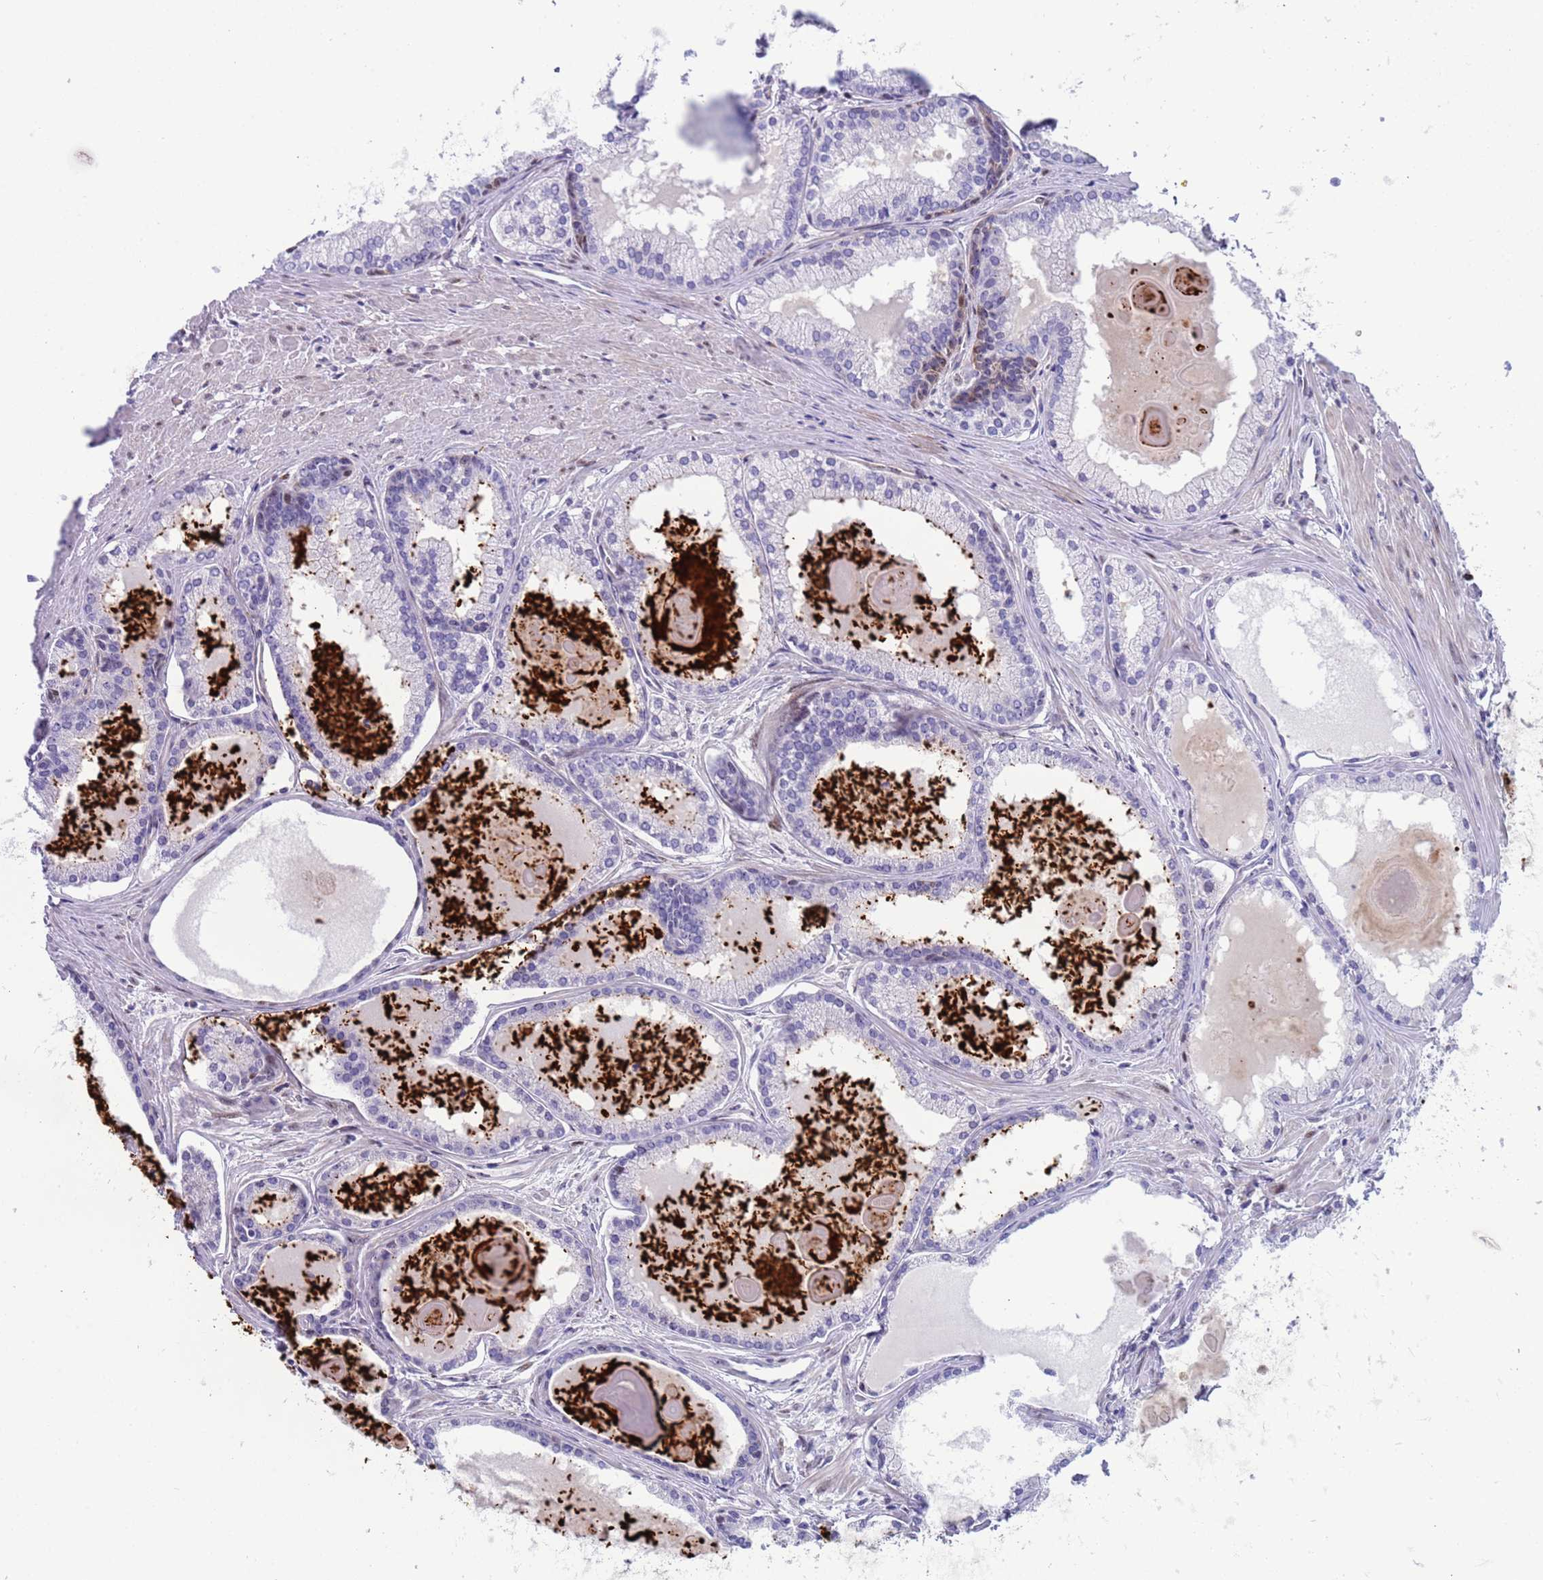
{"staining": {"intensity": "negative", "quantity": "none", "location": "none"}, "tissue": "prostate cancer", "cell_type": "Tumor cells", "image_type": "cancer", "snomed": [{"axis": "morphology", "description": "Adenocarcinoma, High grade"}, {"axis": "topography", "description": "Prostate"}], "caption": "High magnification brightfield microscopy of adenocarcinoma (high-grade) (prostate) stained with DAB (3,3'-diaminobenzidine) (brown) and counterstained with hematoxylin (blue): tumor cells show no significant staining.", "gene": "POP5", "patient": {"sex": "male", "age": 68}}